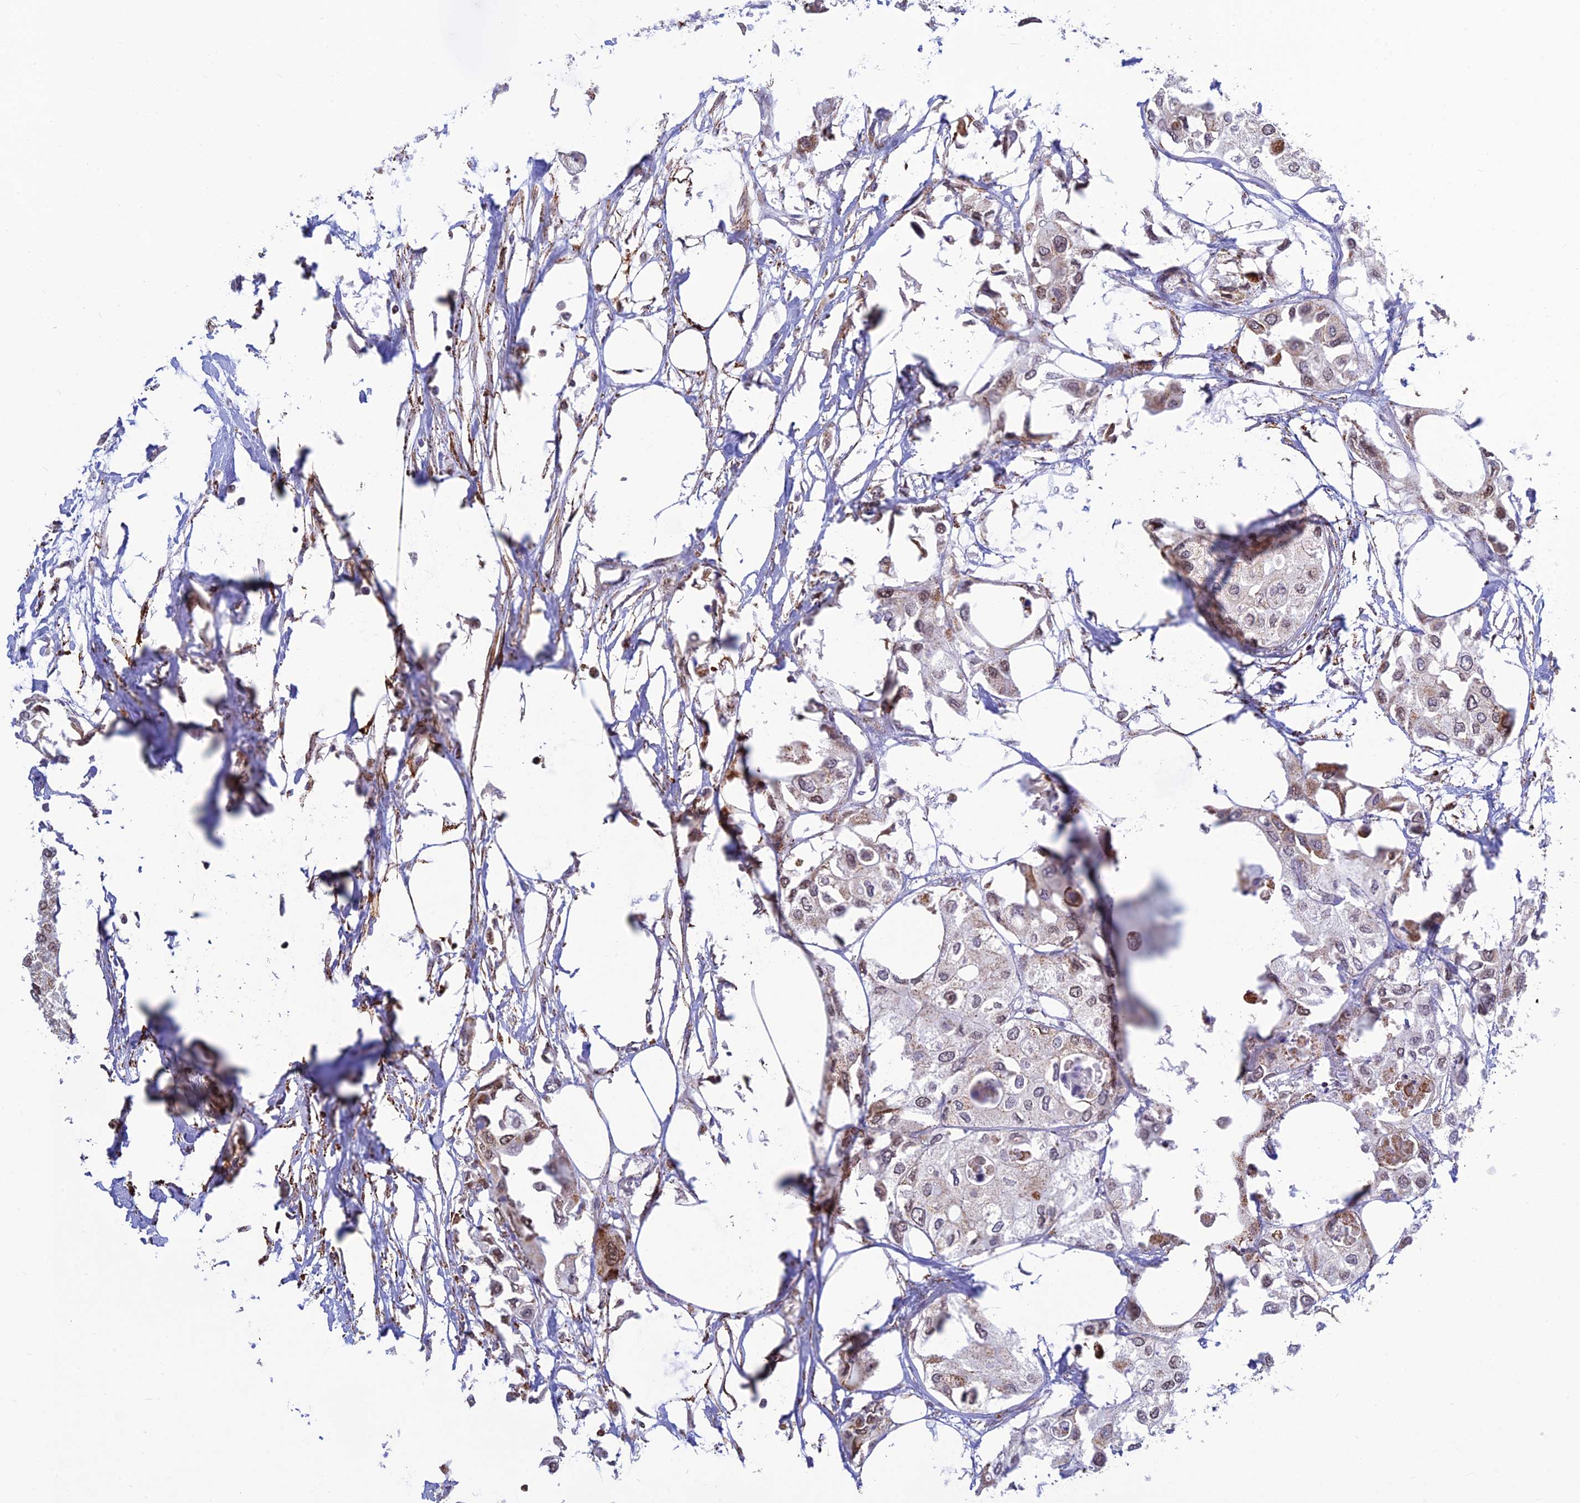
{"staining": {"intensity": "weak", "quantity": "<25%", "location": "cytoplasmic/membranous"}, "tissue": "urothelial cancer", "cell_type": "Tumor cells", "image_type": "cancer", "snomed": [{"axis": "morphology", "description": "Urothelial carcinoma, High grade"}, {"axis": "topography", "description": "Urinary bladder"}], "caption": "DAB immunohistochemical staining of human urothelial cancer reveals no significant positivity in tumor cells.", "gene": "POLR1G", "patient": {"sex": "male", "age": 64}}